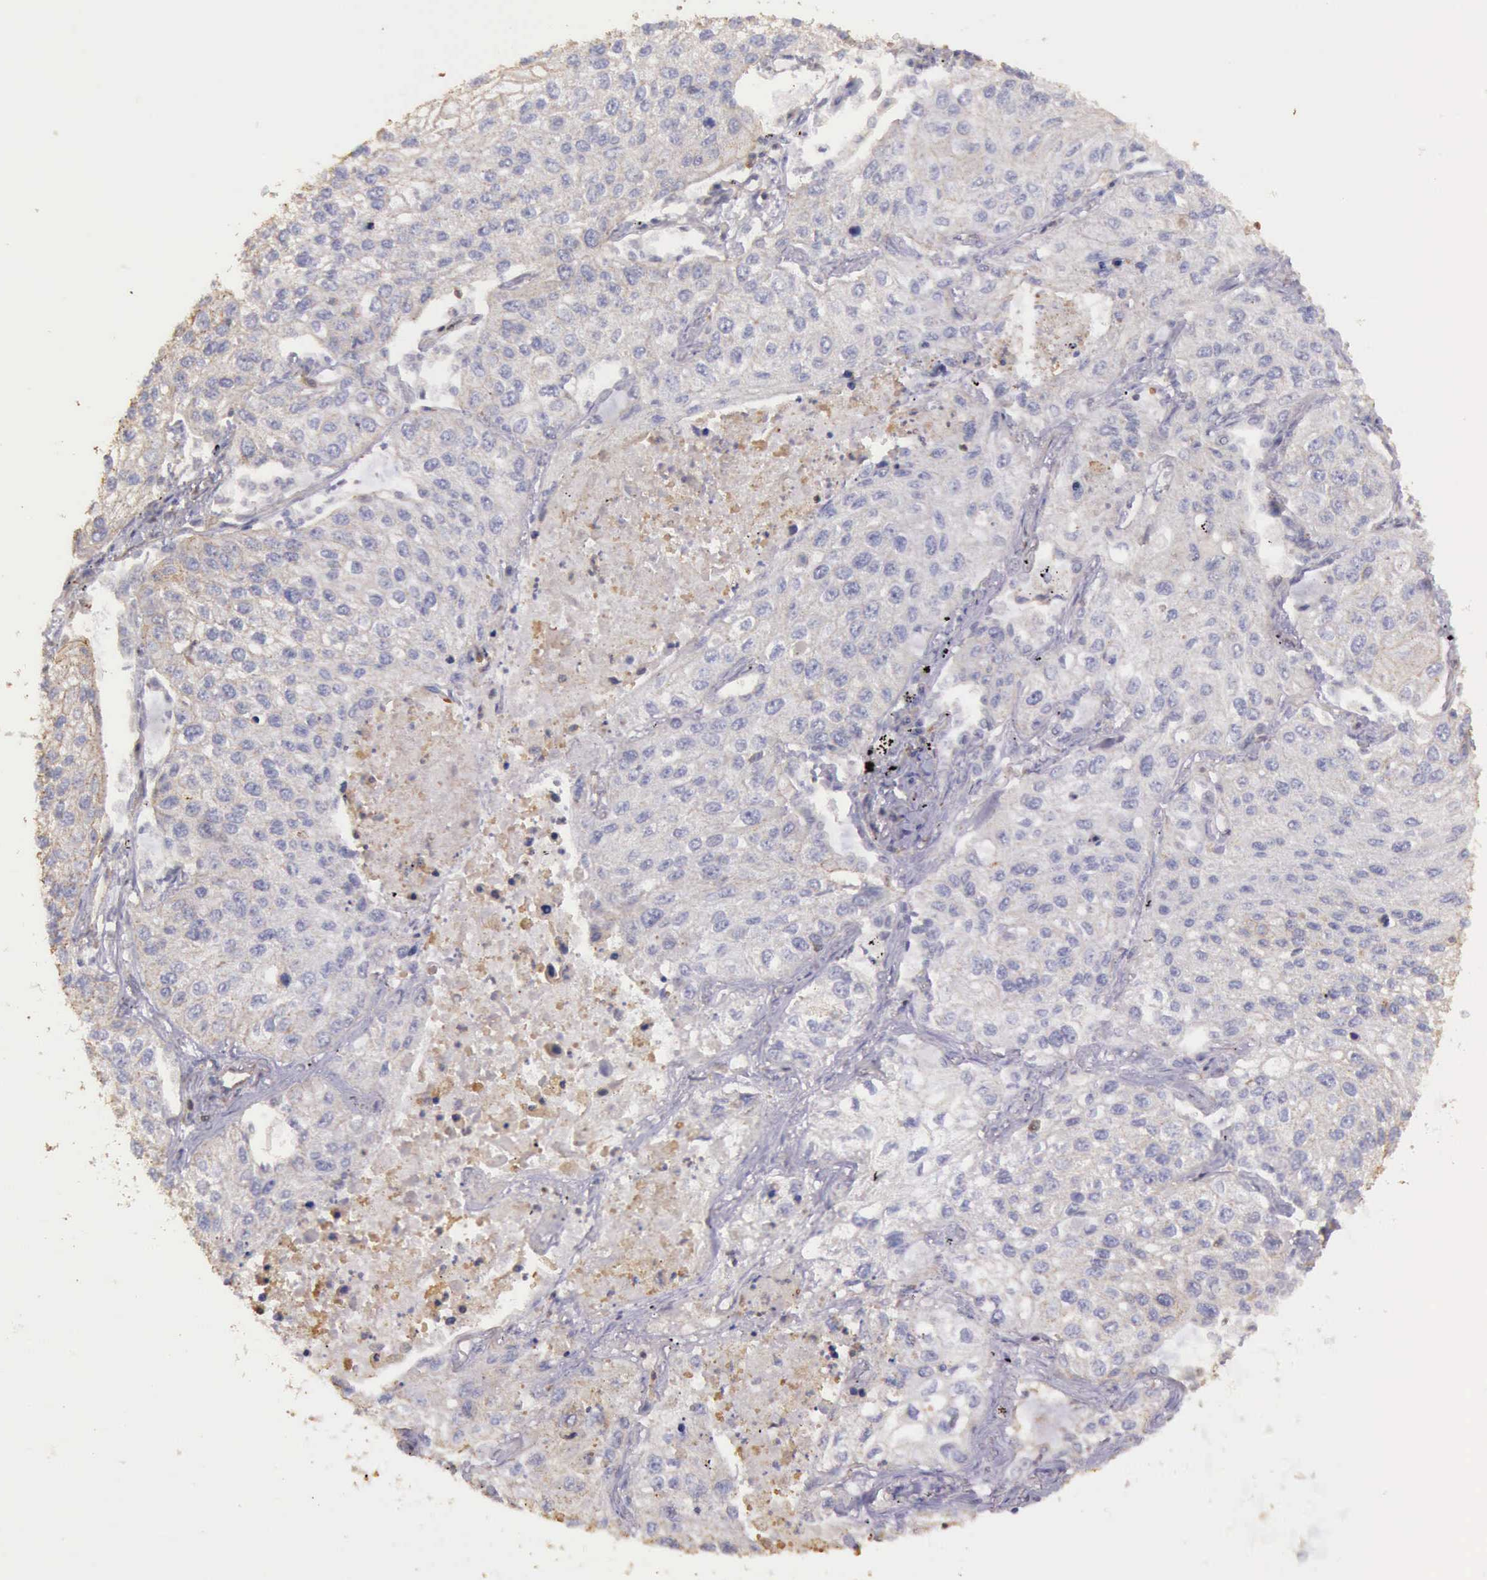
{"staining": {"intensity": "negative", "quantity": "none", "location": "none"}, "tissue": "lung cancer", "cell_type": "Tumor cells", "image_type": "cancer", "snomed": [{"axis": "morphology", "description": "Squamous cell carcinoma, NOS"}, {"axis": "topography", "description": "Lung"}], "caption": "A high-resolution histopathology image shows immunohistochemistry staining of lung cancer, which exhibits no significant positivity in tumor cells. The staining was performed using DAB to visualize the protein expression in brown, while the nuclei were stained in blue with hematoxylin (Magnification: 20x).", "gene": "ARHGAP4", "patient": {"sex": "male", "age": 75}}